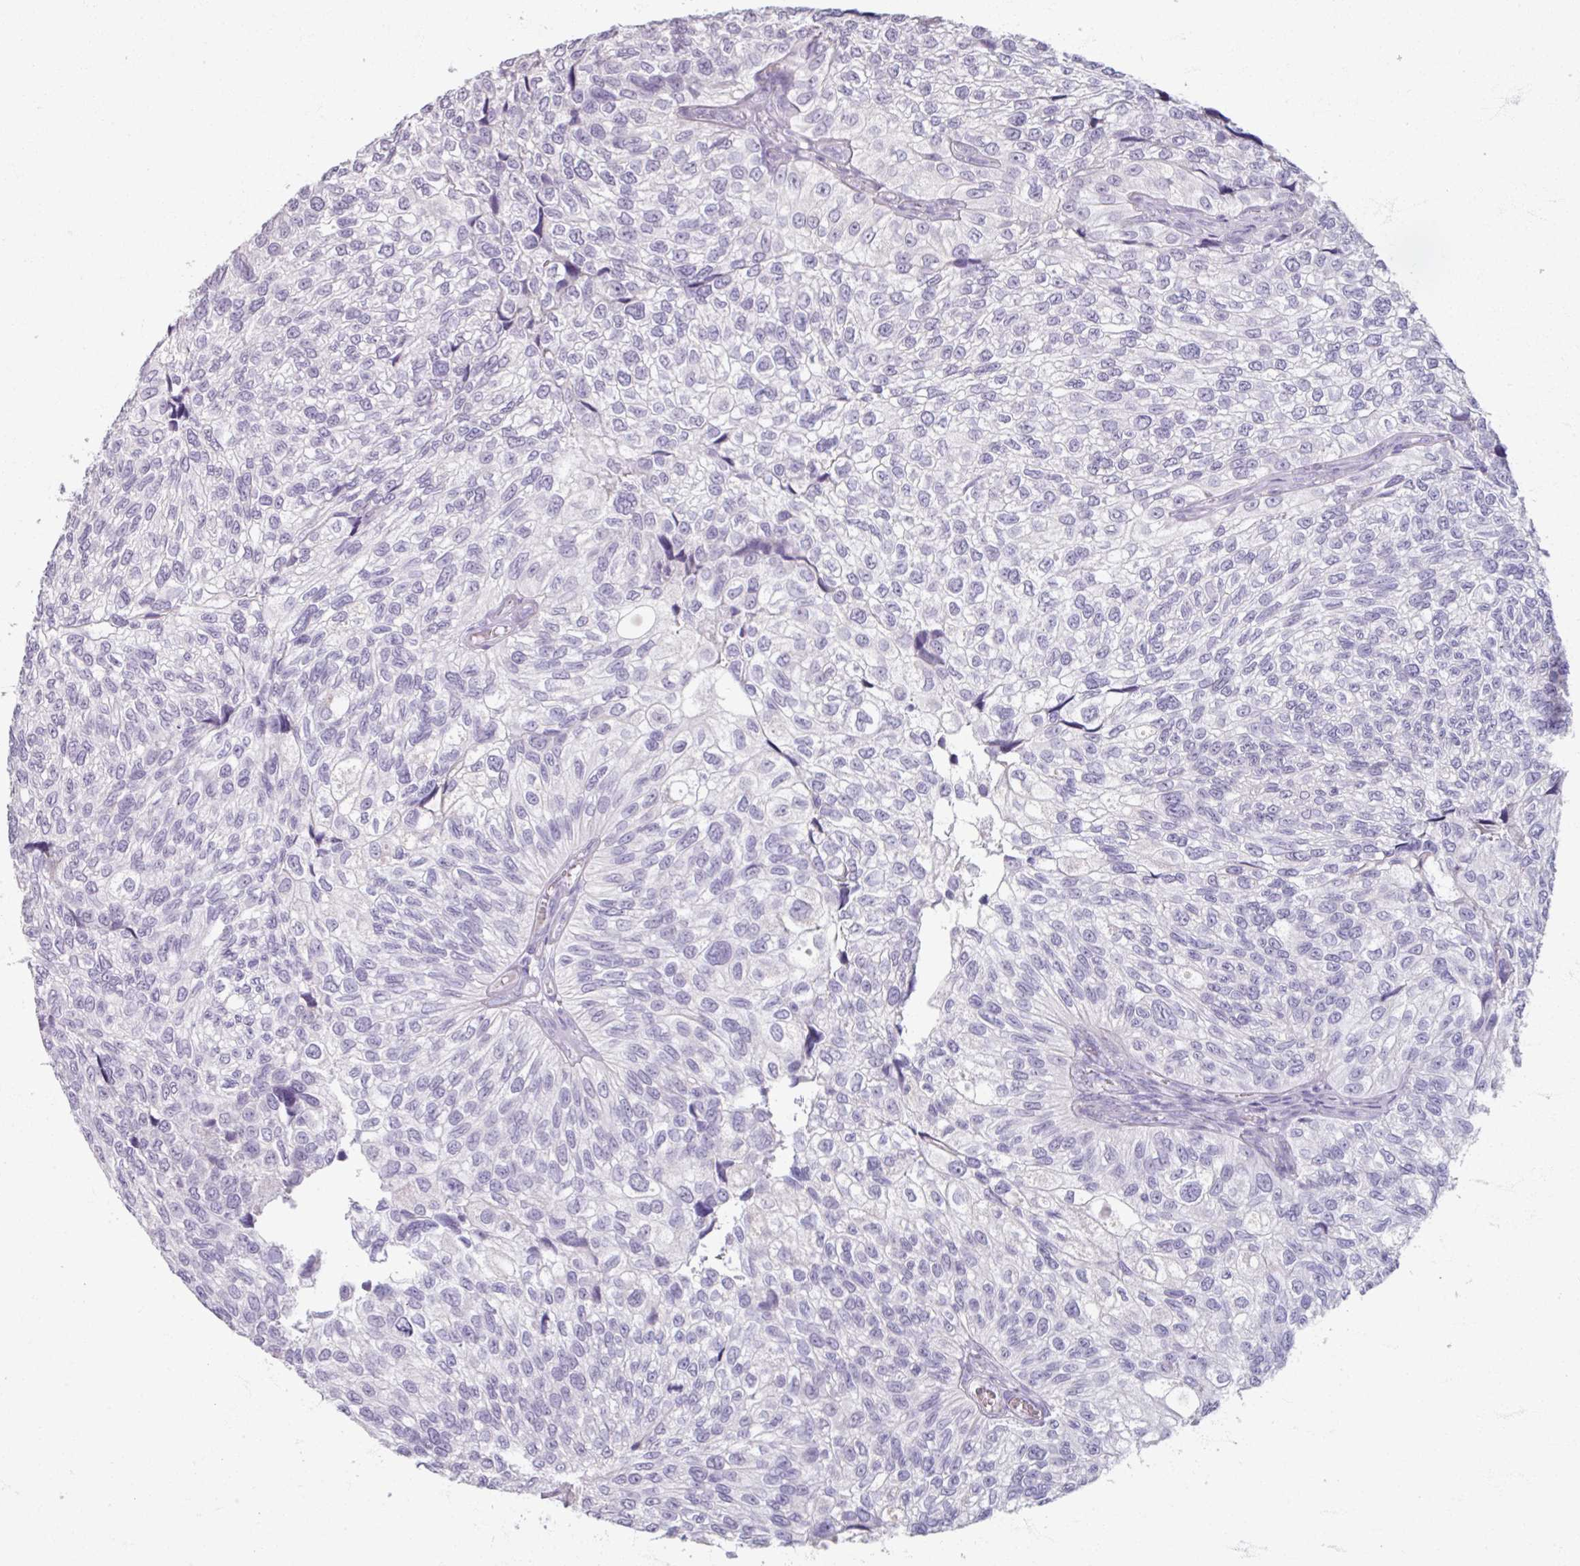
{"staining": {"intensity": "negative", "quantity": "none", "location": "none"}, "tissue": "urothelial cancer", "cell_type": "Tumor cells", "image_type": "cancer", "snomed": [{"axis": "morphology", "description": "Urothelial carcinoma, NOS"}, {"axis": "topography", "description": "Urinary bladder"}], "caption": "High power microscopy histopathology image of an immunohistochemistry (IHC) image of urothelial cancer, revealing no significant staining in tumor cells.", "gene": "TG", "patient": {"sex": "male", "age": 87}}